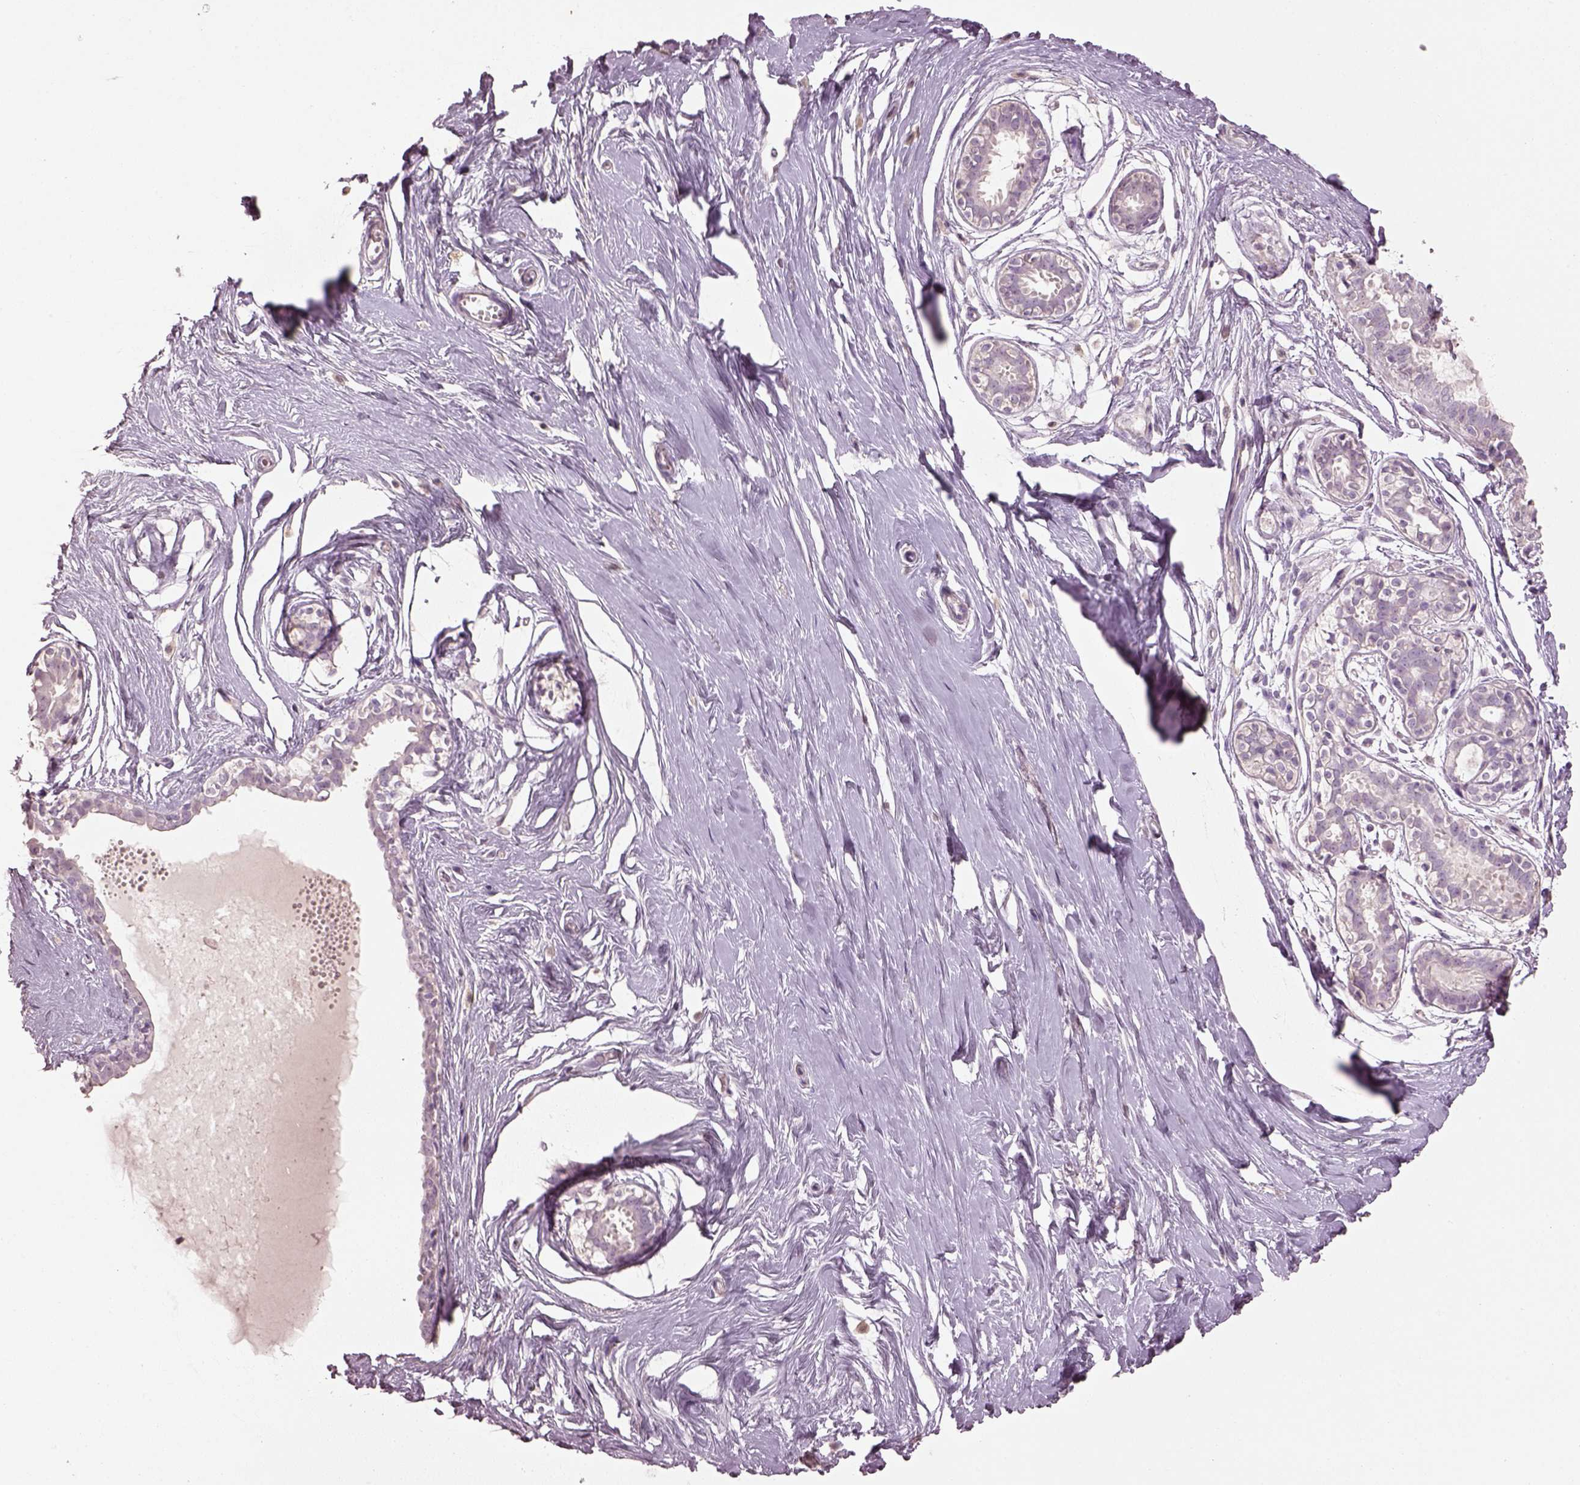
{"staining": {"intensity": "weak", "quantity": ">75%", "location": "cytoplasmic/membranous"}, "tissue": "breast", "cell_type": "Adipocytes", "image_type": "normal", "snomed": [{"axis": "morphology", "description": "Normal tissue, NOS"}, {"axis": "topography", "description": "Breast"}], "caption": "Breast stained with immunohistochemistry (IHC) demonstrates weak cytoplasmic/membranous expression in approximately >75% of adipocytes. Using DAB (3,3'-diaminobenzidine) (brown) and hematoxylin (blue) stains, captured at high magnification using brightfield microscopy.", "gene": "KCNIP3", "patient": {"sex": "female", "age": 49}}